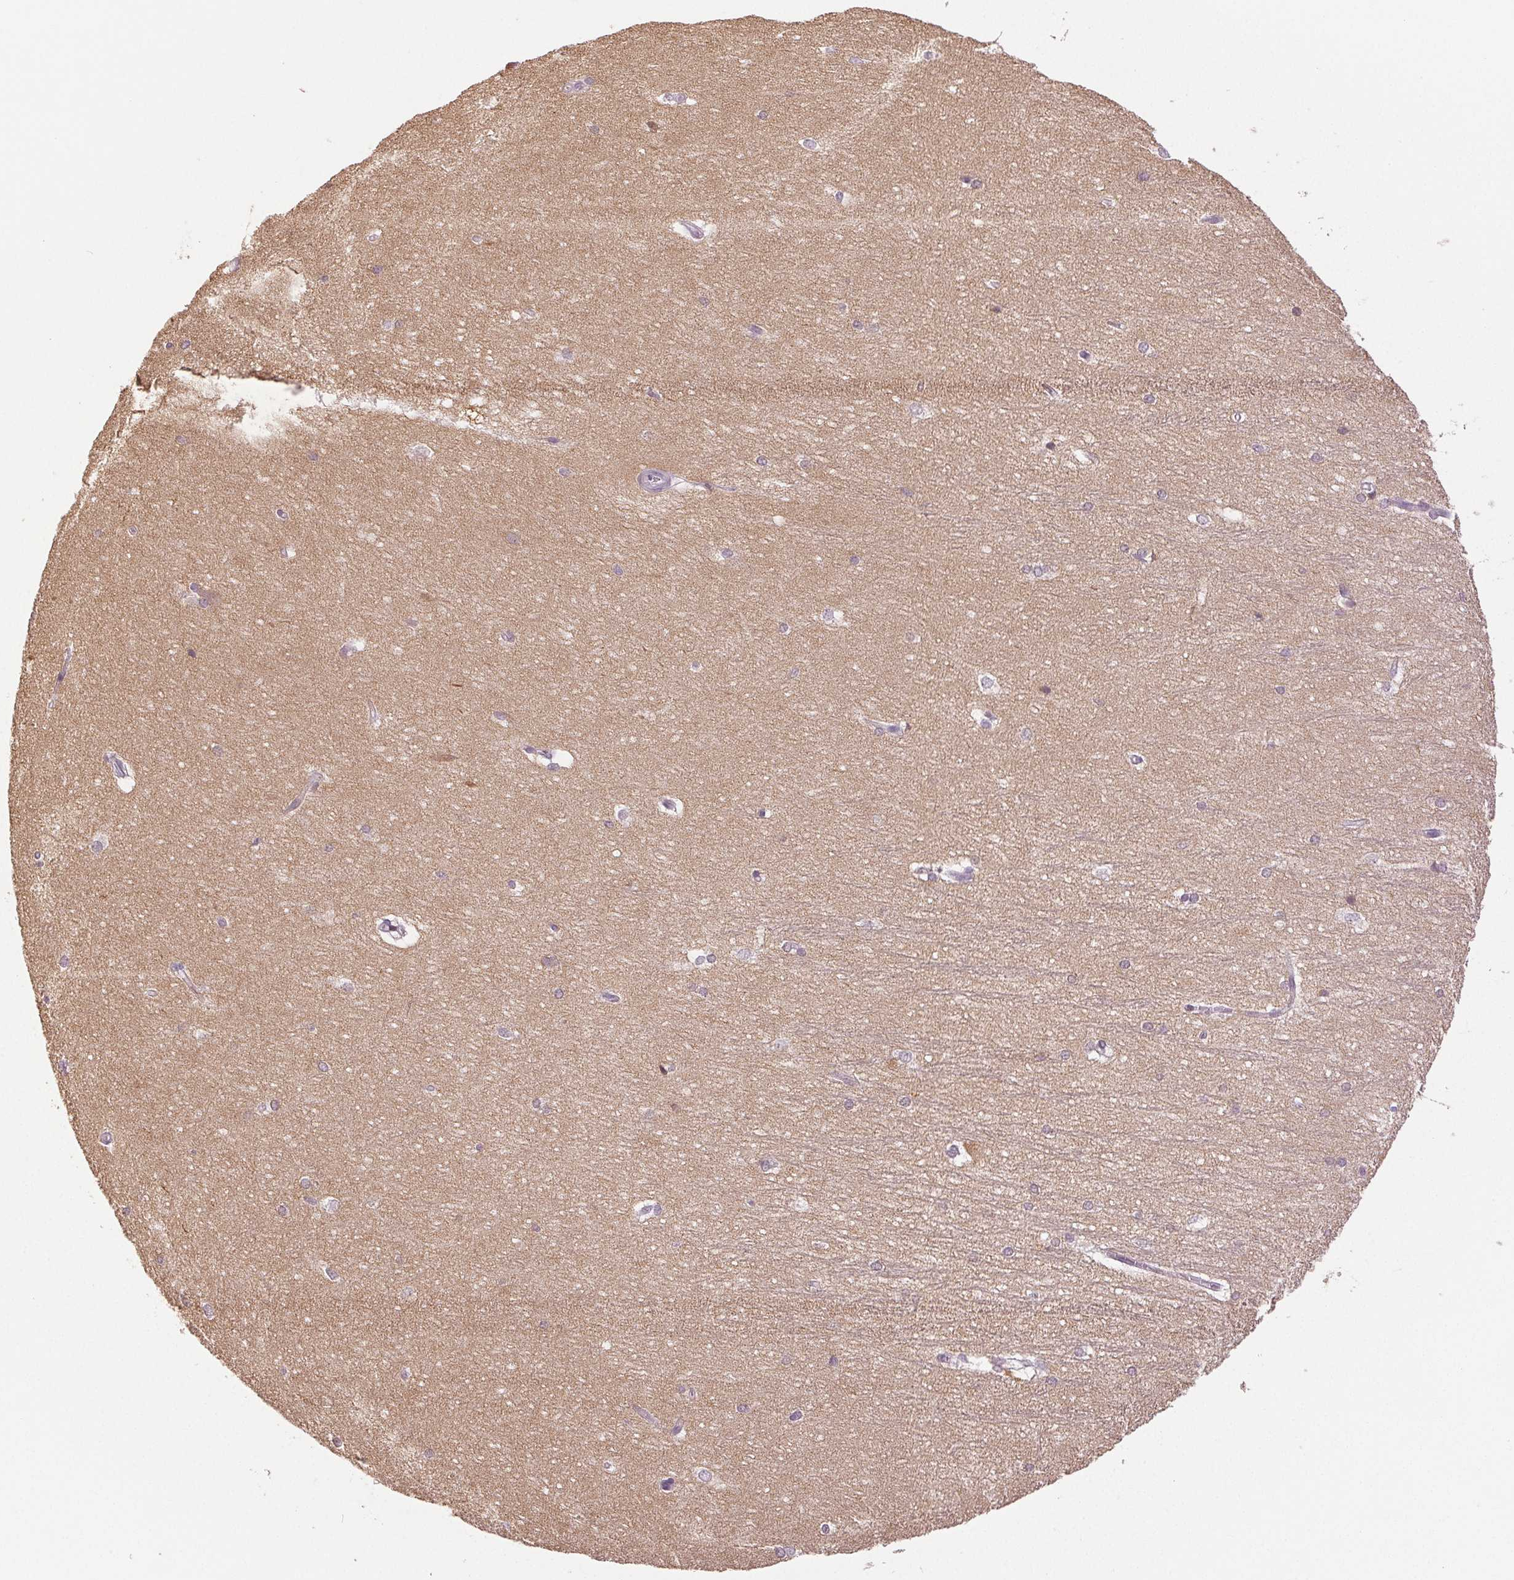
{"staining": {"intensity": "moderate", "quantity": "<25%", "location": "cytoplasmic/membranous,nuclear"}, "tissue": "hippocampus", "cell_type": "Glial cells", "image_type": "normal", "snomed": [{"axis": "morphology", "description": "Normal tissue, NOS"}, {"axis": "topography", "description": "Cerebral cortex"}, {"axis": "topography", "description": "Hippocampus"}], "caption": "Protein expression by immunohistochemistry exhibits moderate cytoplasmic/membranous,nuclear staining in approximately <25% of glial cells in normal hippocampus. The staining was performed using DAB to visualize the protein expression in brown, while the nuclei were stained in blue with hematoxylin (Magnification: 20x).", "gene": "DNAJC6", "patient": {"sex": "female", "age": 19}}